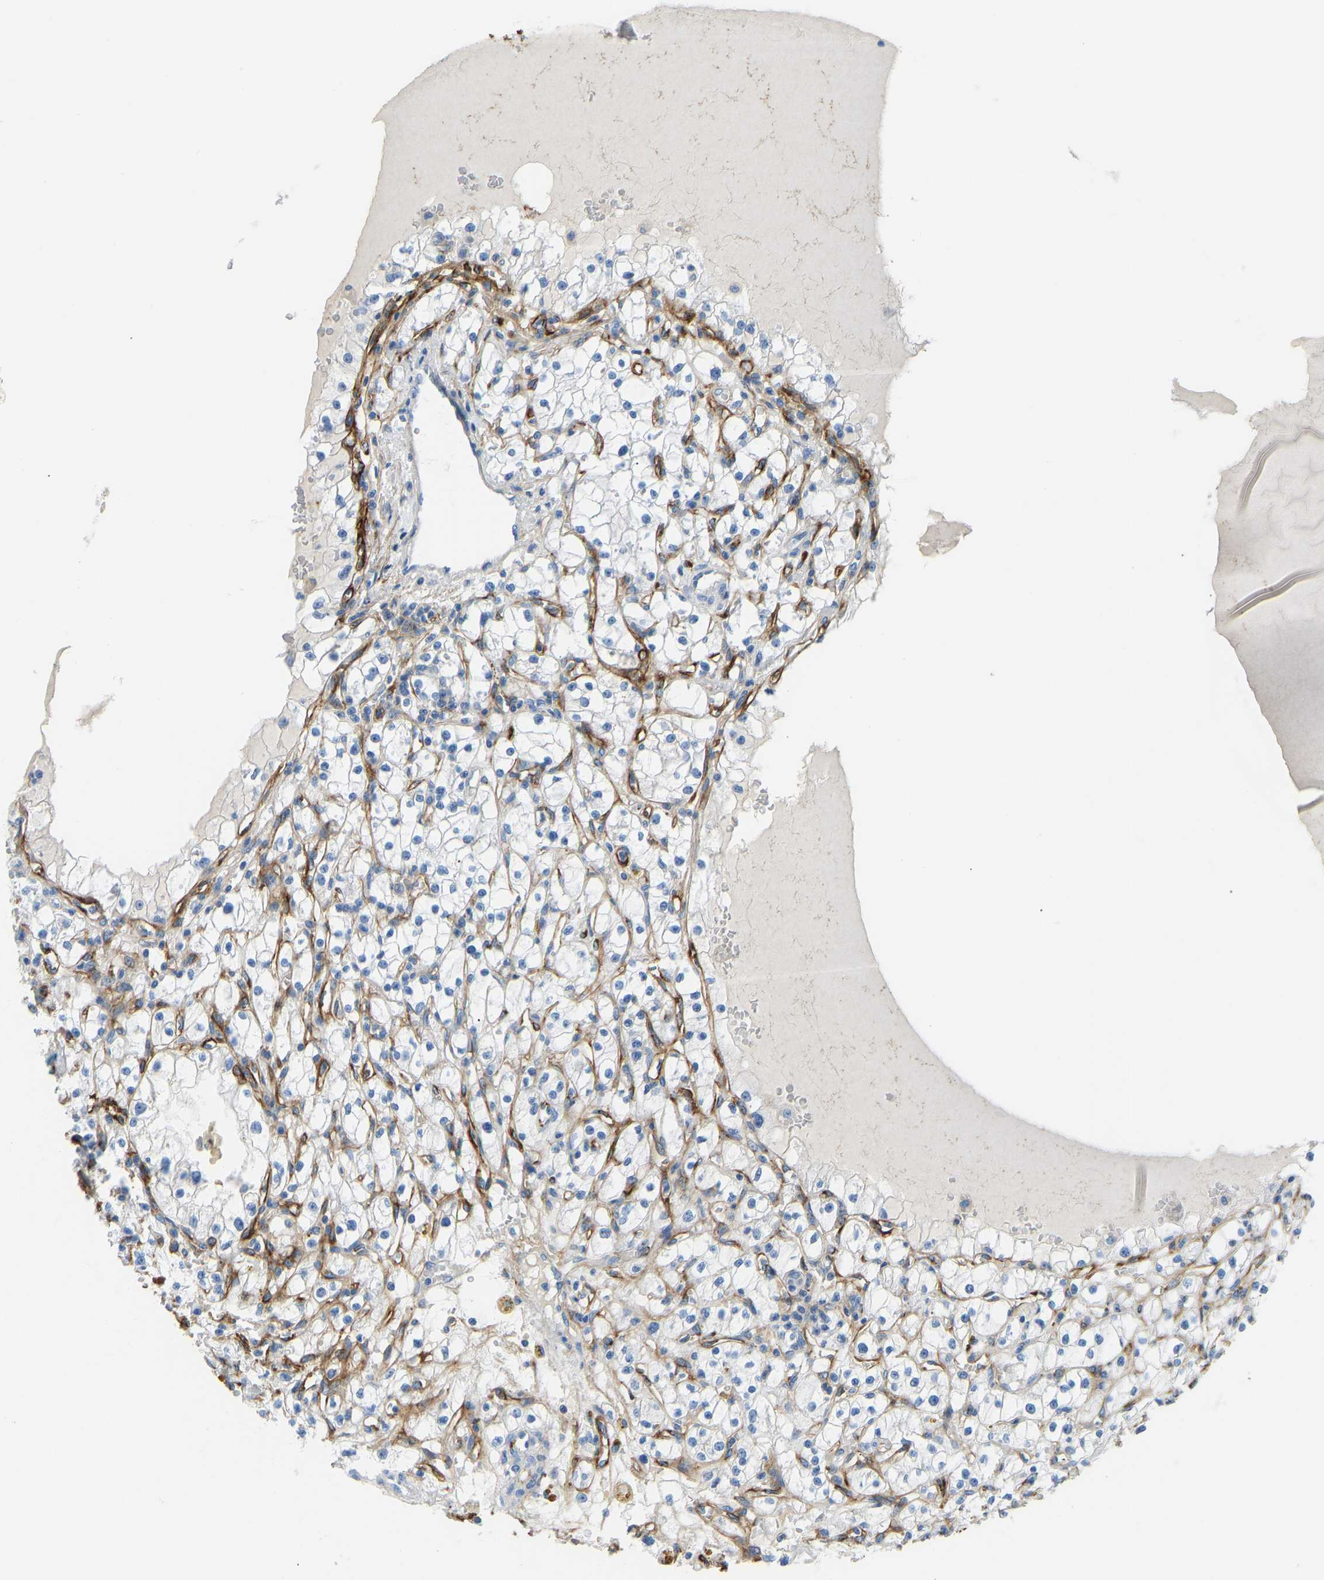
{"staining": {"intensity": "negative", "quantity": "none", "location": "none"}, "tissue": "renal cancer", "cell_type": "Tumor cells", "image_type": "cancer", "snomed": [{"axis": "morphology", "description": "Adenocarcinoma, NOS"}, {"axis": "topography", "description": "Kidney"}], "caption": "Tumor cells show no significant staining in adenocarcinoma (renal). (DAB (3,3'-diaminobenzidine) IHC visualized using brightfield microscopy, high magnification).", "gene": "COL15A1", "patient": {"sex": "male", "age": 56}}